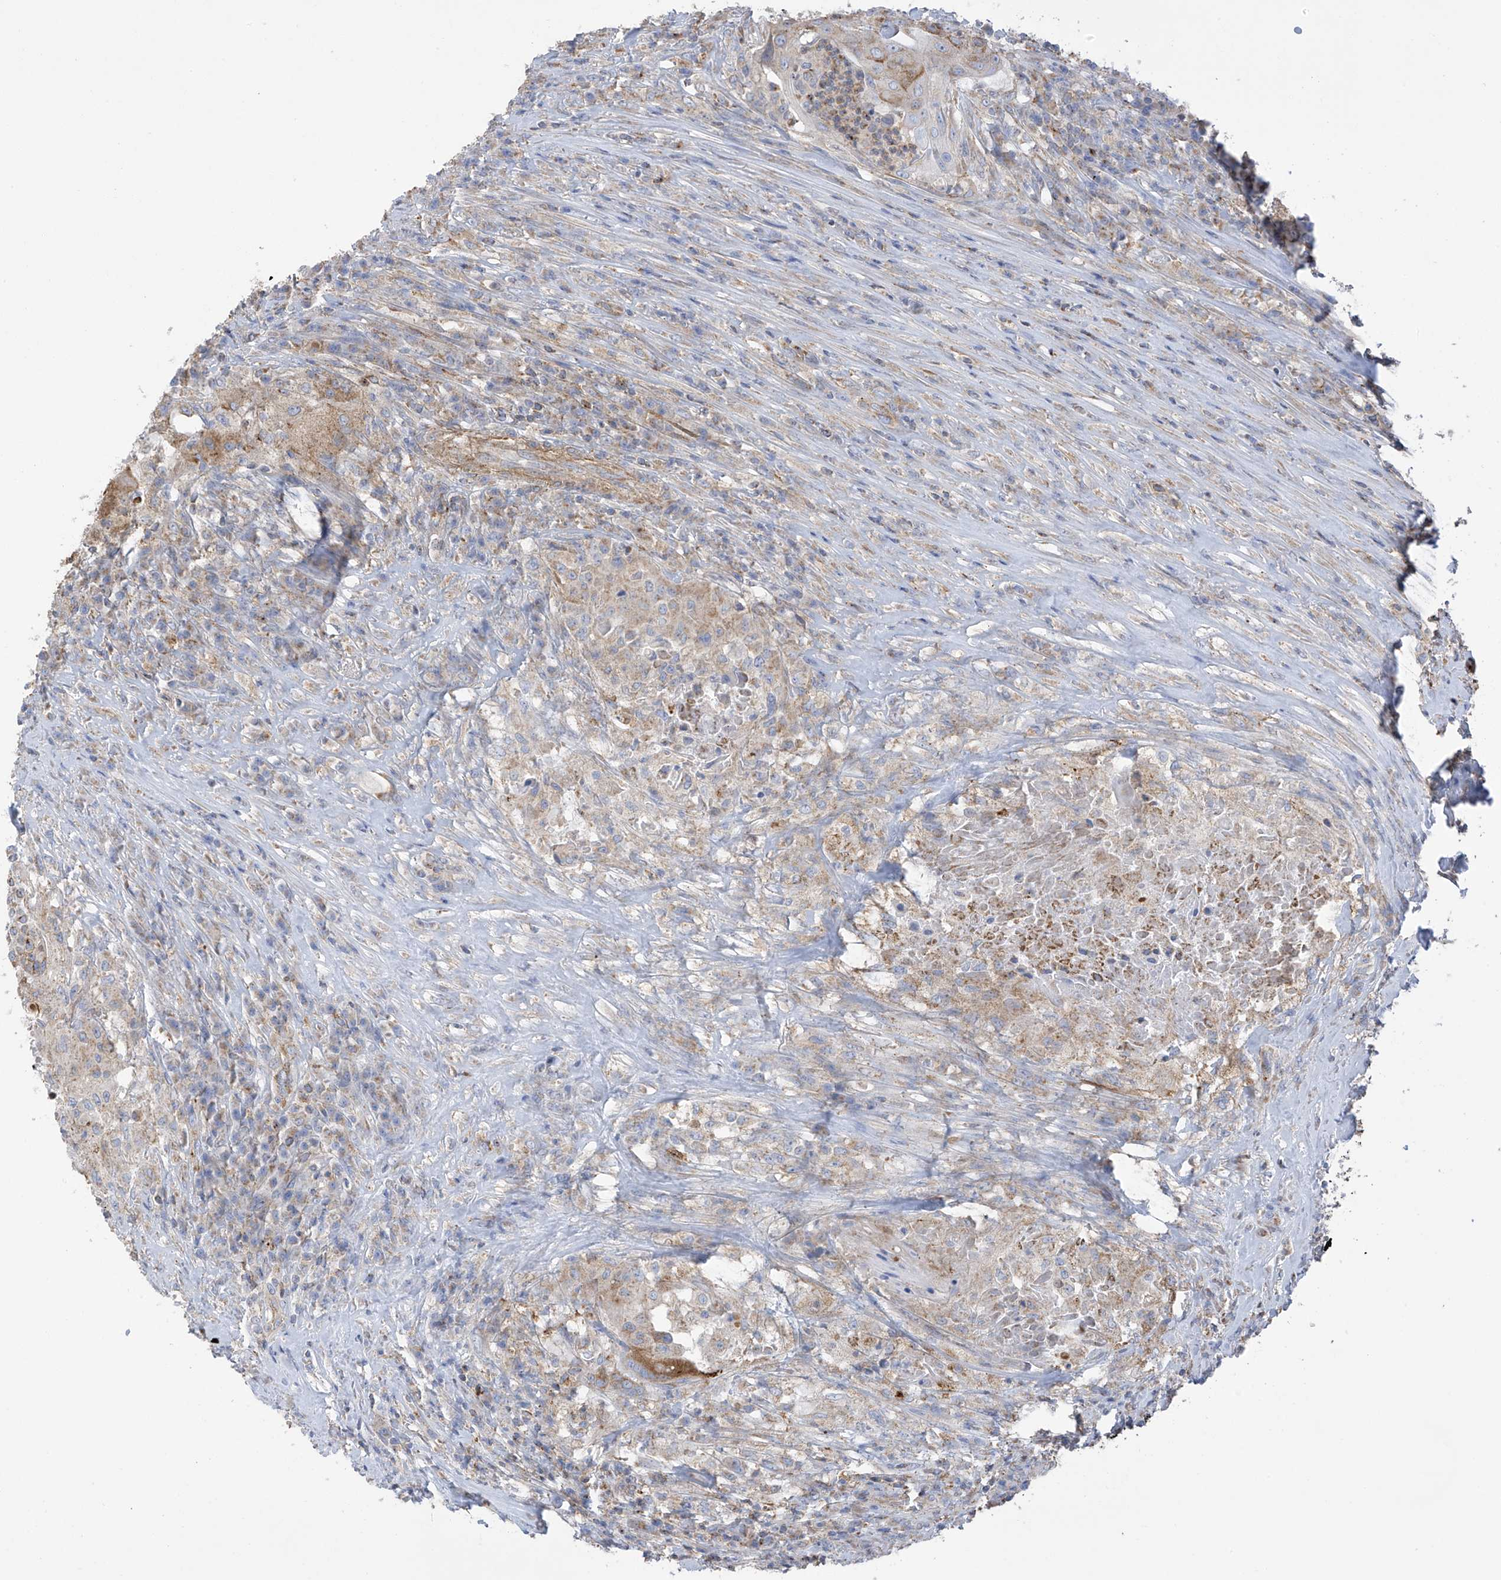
{"staining": {"intensity": "moderate", "quantity": "25%-75%", "location": "cytoplasmic/membranous"}, "tissue": "urothelial cancer", "cell_type": "Tumor cells", "image_type": "cancer", "snomed": [{"axis": "morphology", "description": "Urothelial carcinoma, High grade"}, {"axis": "topography", "description": "Urinary bladder"}], "caption": "There is medium levels of moderate cytoplasmic/membranous staining in tumor cells of urothelial carcinoma (high-grade), as demonstrated by immunohistochemical staining (brown color).", "gene": "ITM2B", "patient": {"sex": "female", "age": 63}}